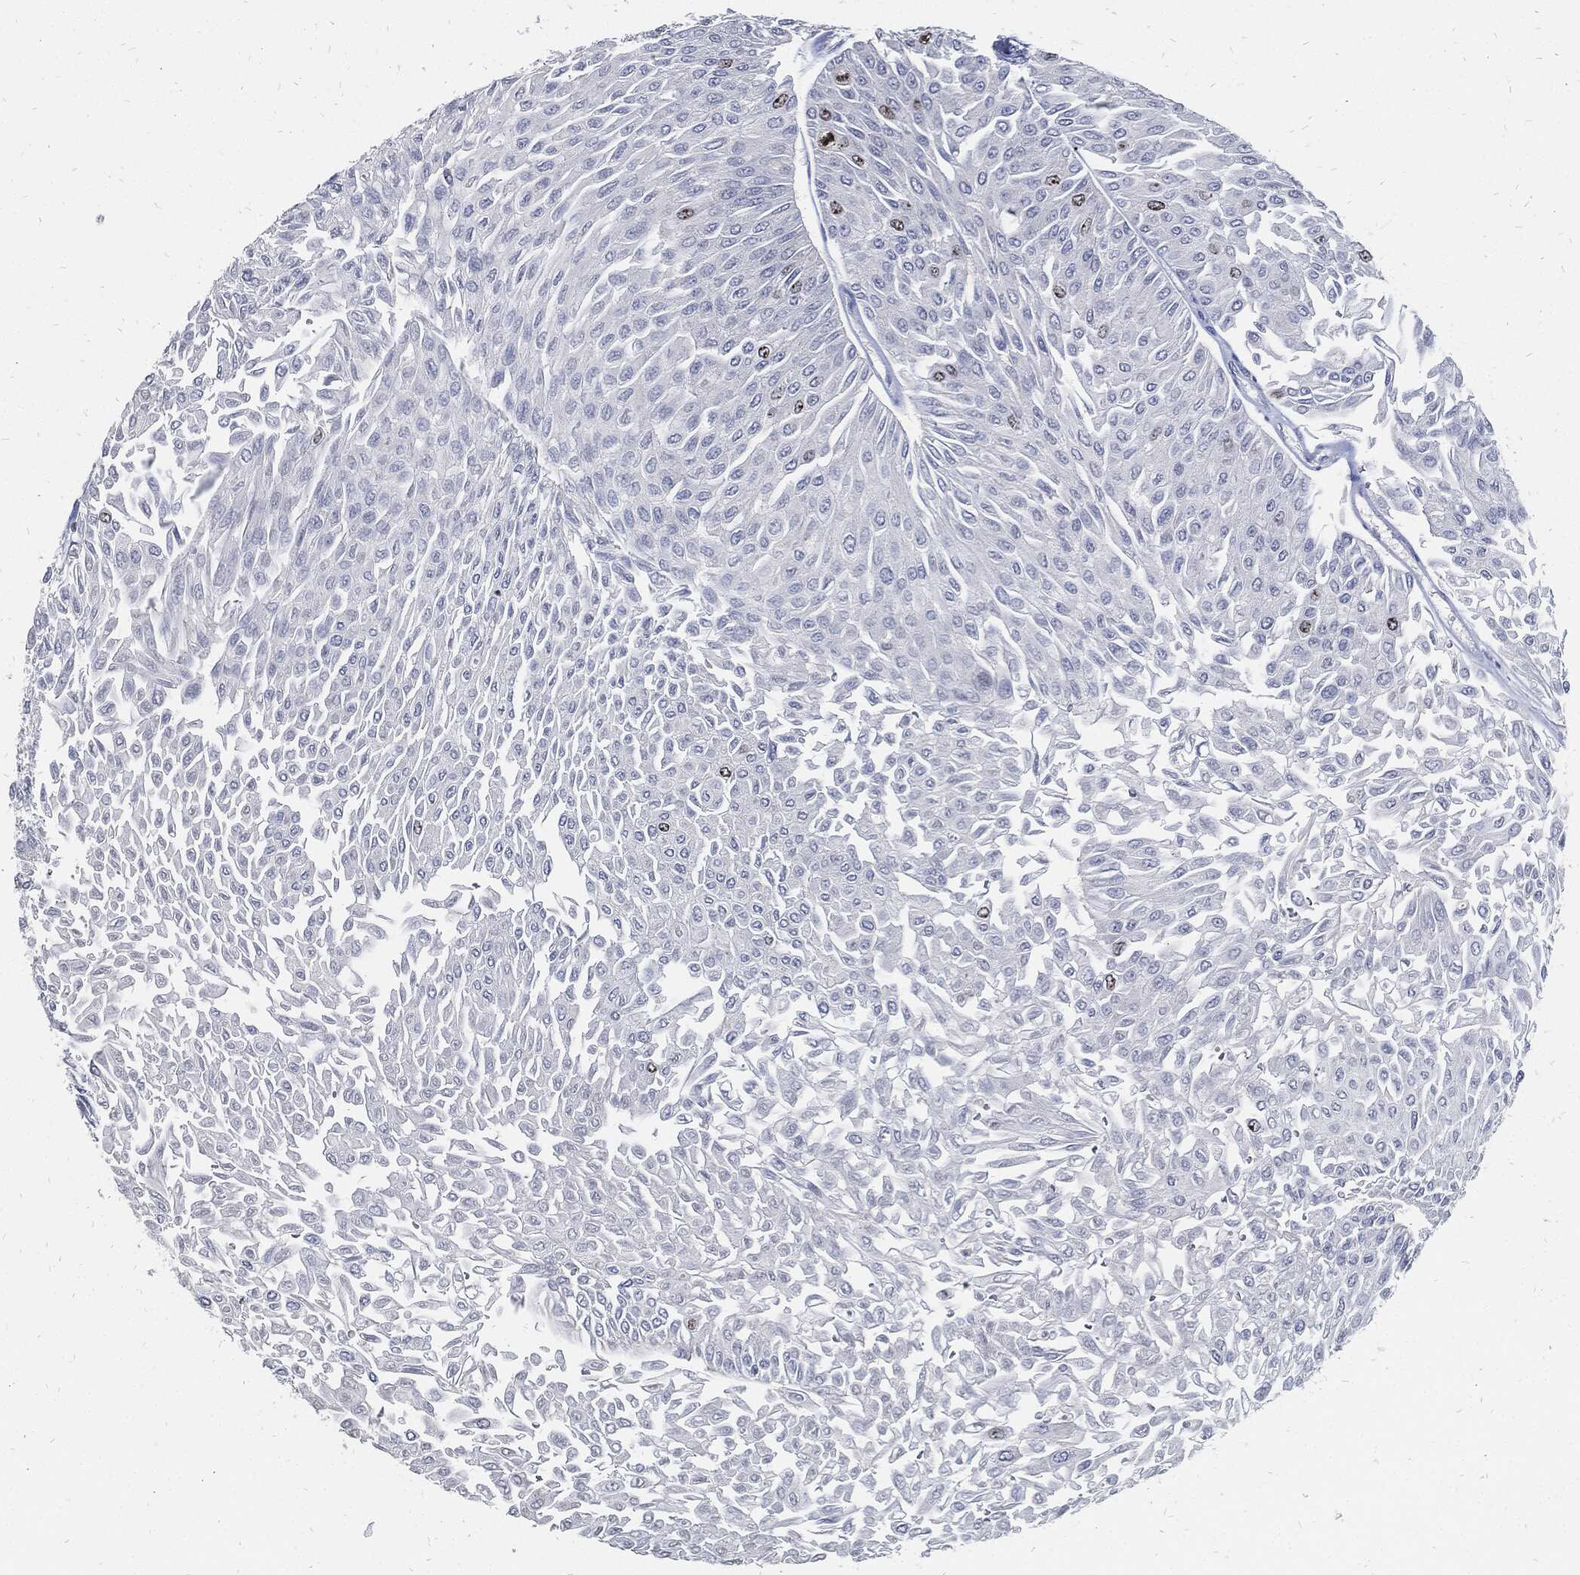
{"staining": {"intensity": "moderate", "quantity": "<25%", "location": "nuclear"}, "tissue": "urothelial cancer", "cell_type": "Tumor cells", "image_type": "cancer", "snomed": [{"axis": "morphology", "description": "Urothelial carcinoma, Low grade"}, {"axis": "topography", "description": "Urinary bladder"}], "caption": "DAB immunohistochemical staining of urothelial cancer displays moderate nuclear protein staining in approximately <25% of tumor cells.", "gene": "MKI67", "patient": {"sex": "male", "age": 67}}